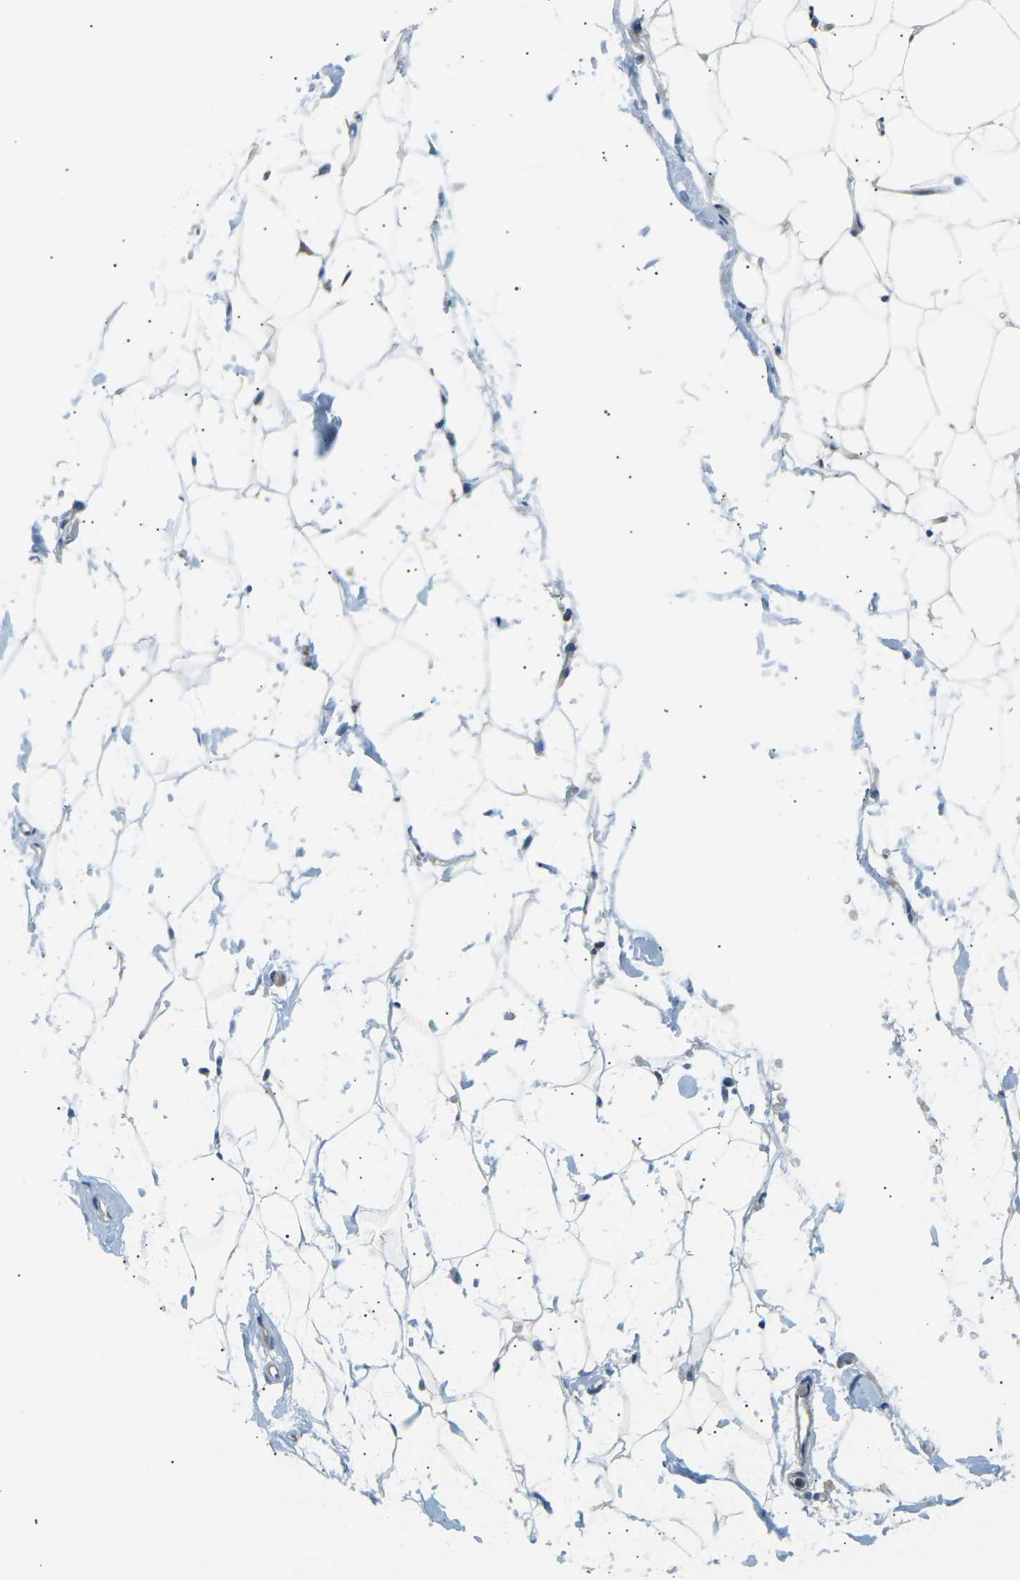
{"staining": {"intensity": "negative", "quantity": "none", "location": "none"}, "tissue": "adipose tissue", "cell_type": "Adipocytes", "image_type": "normal", "snomed": [{"axis": "morphology", "description": "Normal tissue, NOS"}, {"axis": "topography", "description": "Breast"}, {"axis": "topography", "description": "Soft tissue"}], "caption": "IHC histopathology image of benign human adipose tissue stained for a protein (brown), which displays no staining in adipocytes. Brightfield microscopy of immunohistochemistry stained with DAB (3,3'-diaminobenzidine) (brown) and hematoxylin (blue), captured at high magnification.", "gene": "TBC1D8", "patient": {"sex": "female", "age": 75}}